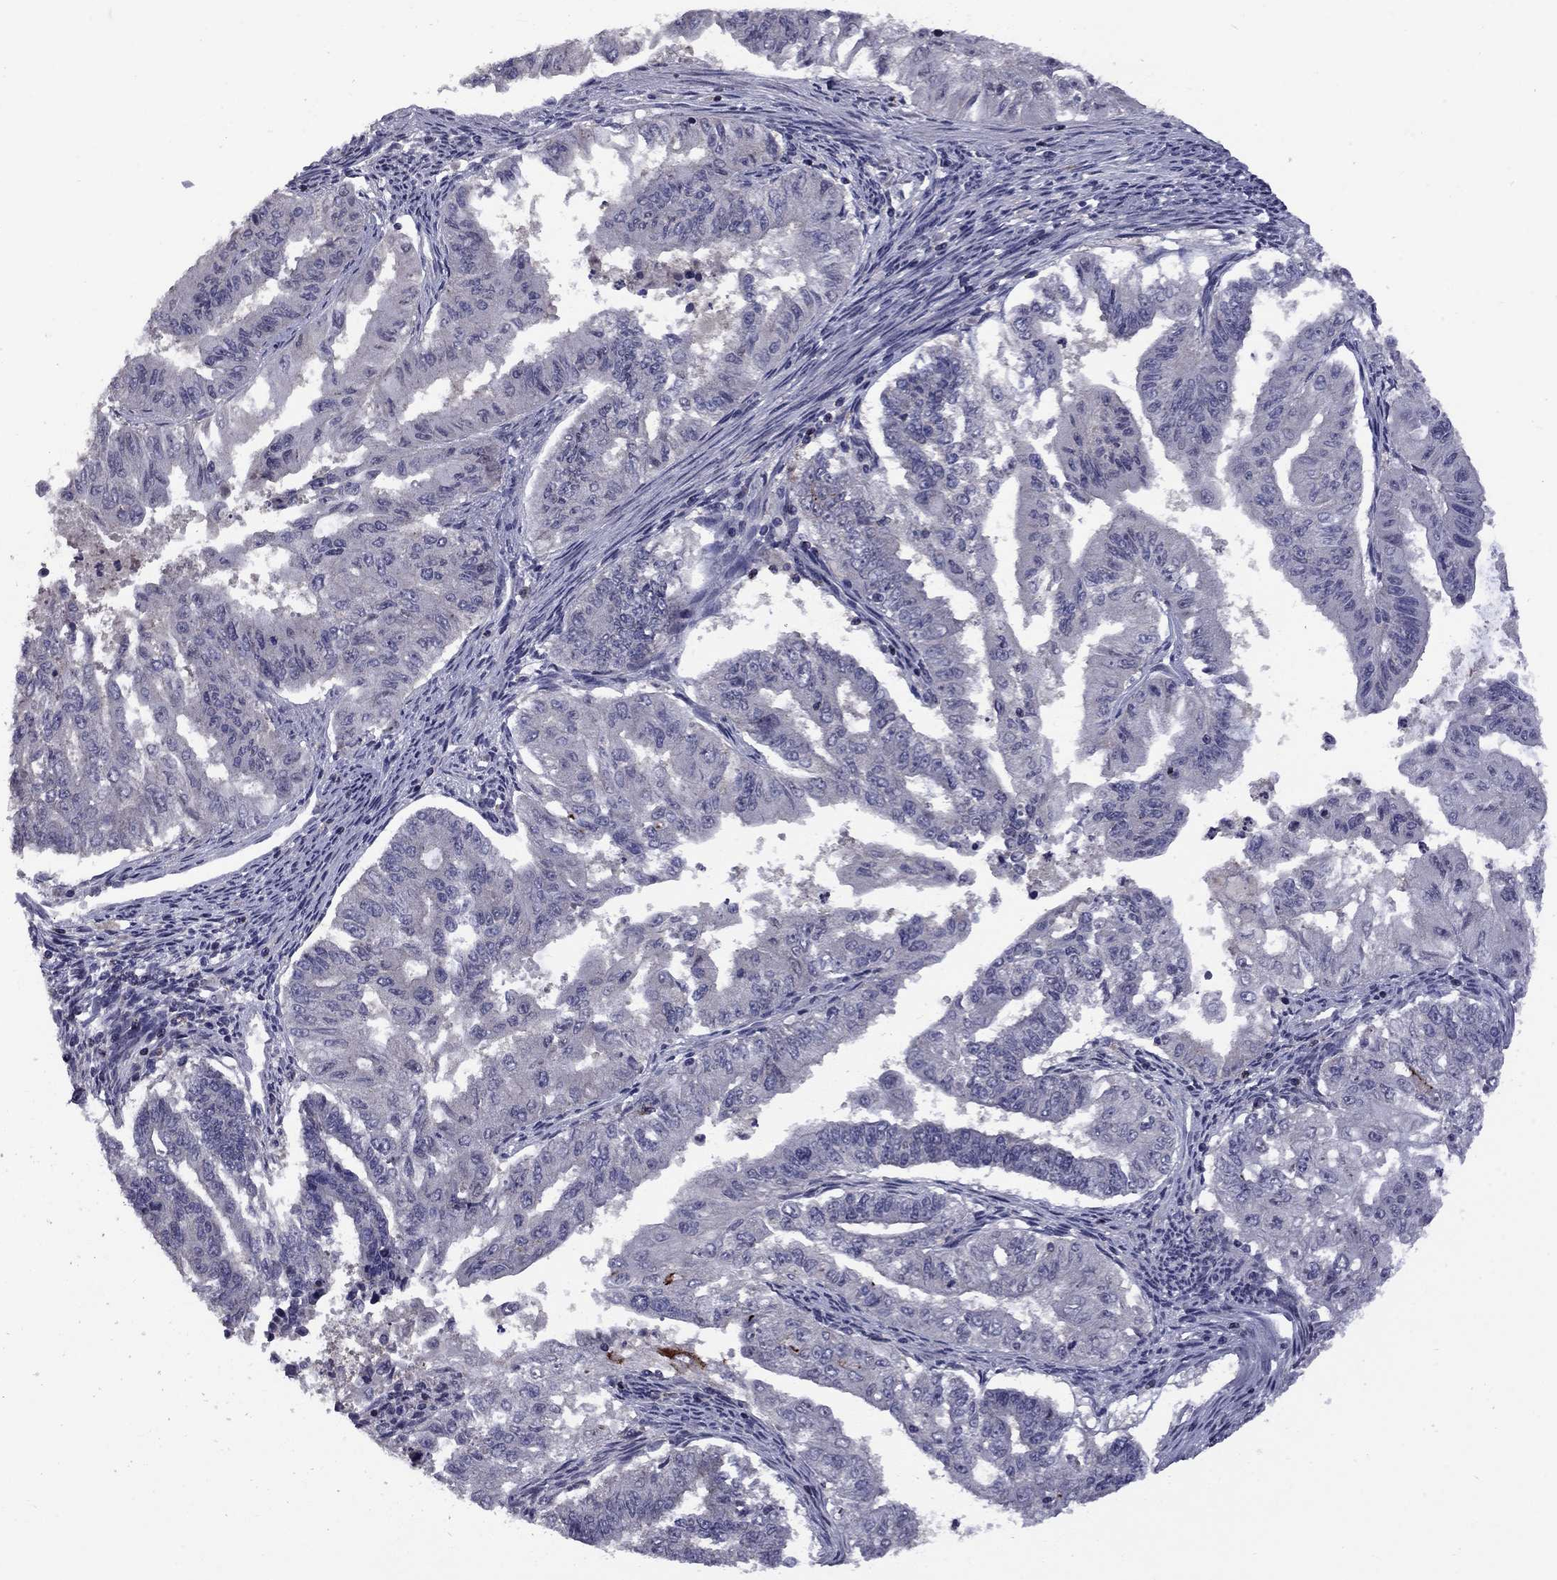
{"staining": {"intensity": "negative", "quantity": "none", "location": "none"}, "tissue": "endometrial cancer", "cell_type": "Tumor cells", "image_type": "cancer", "snomed": [{"axis": "morphology", "description": "Adenocarcinoma, NOS"}, {"axis": "topography", "description": "Uterus"}], "caption": "Immunohistochemical staining of endometrial cancer (adenocarcinoma) displays no significant staining in tumor cells. (DAB (3,3'-diaminobenzidine) immunohistochemistry with hematoxylin counter stain).", "gene": "SNTA1", "patient": {"sex": "female", "age": 59}}